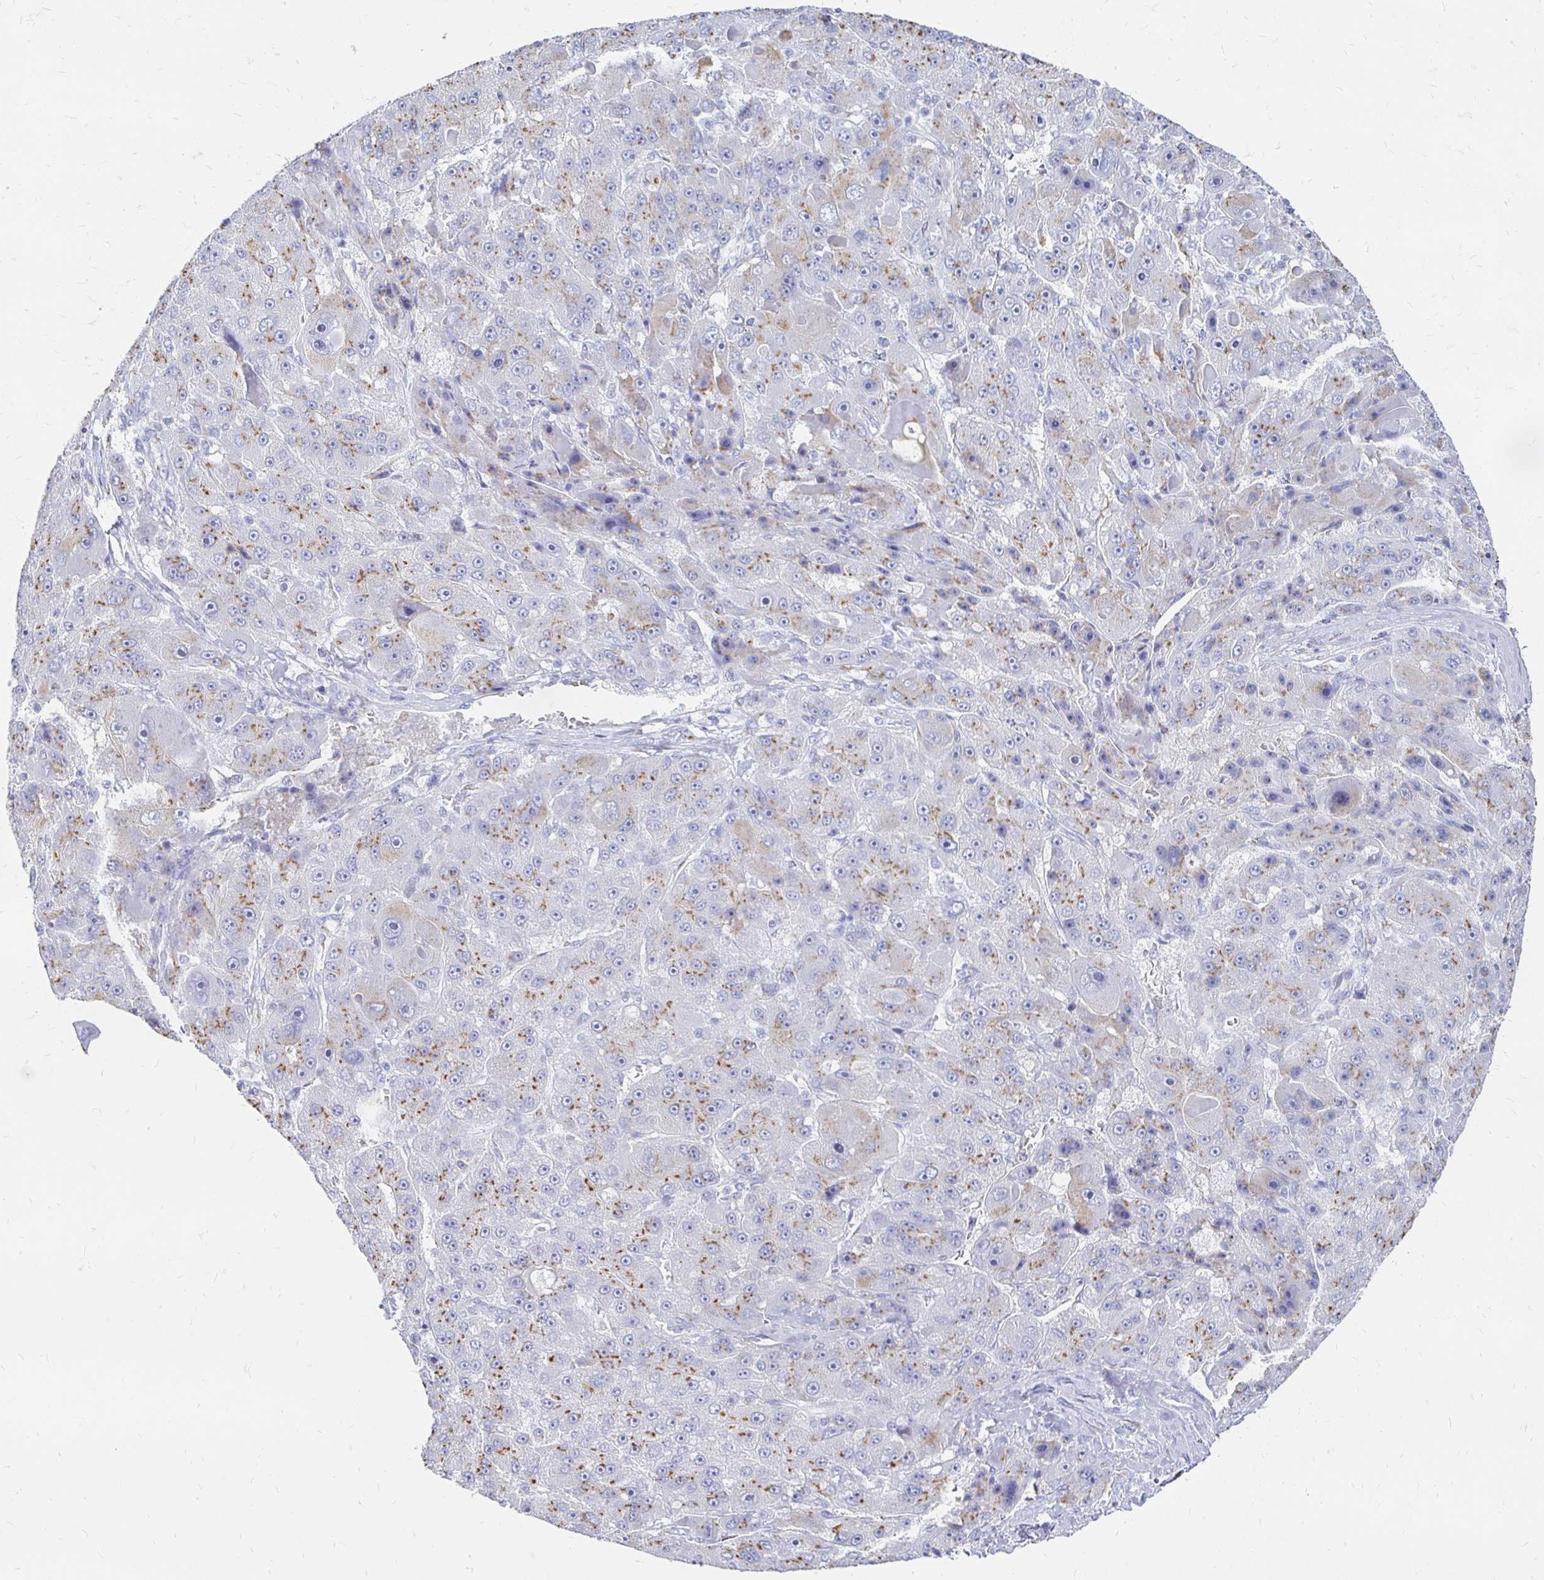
{"staining": {"intensity": "moderate", "quantity": ">75%", "location": "cytoplasmic/membranous"}, "tissue": "liver cancer", "cell_type": "Tumor cells", "image_type": "cancer", "snomed": [{"axis": "morphology", "description": "Carcinoma, Hepatocellular, NOS"}, {"axis": "topography", "description": "Liver"}], "caption": "Liver cancer stained with a protein marker displays moderate staining in tumor cells.", "gene": "PAGE4", "patient": {"sex": "male", "age": 76}}